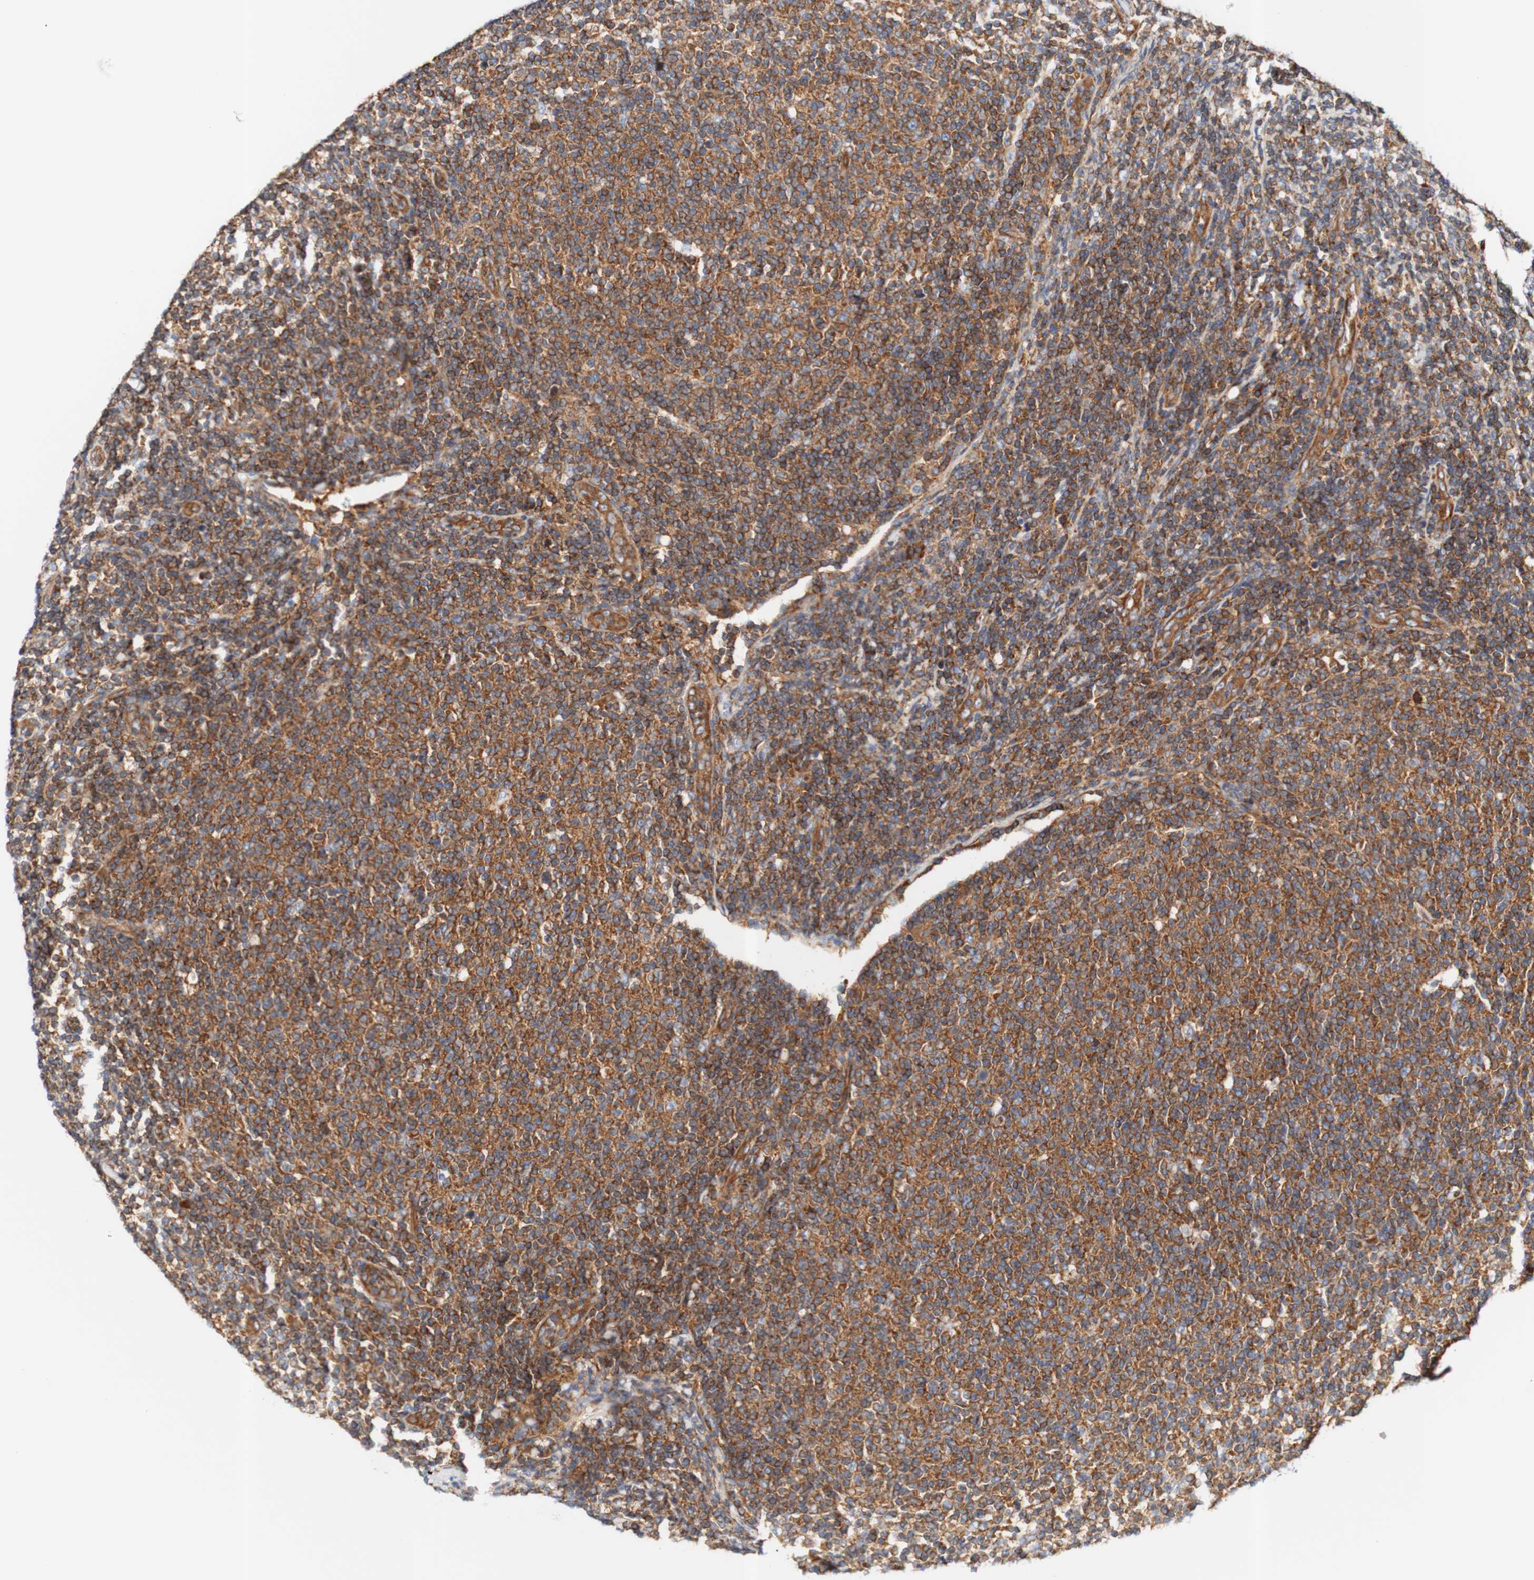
{"staining": {"intensity": "moderate", "quantity": ">75%", "location": "cytoplasmic/membranous"}, "tissue": "lymphoma", "cell_type": "Tumor cells", "image_type": "cancer", "snomed": [{"axis": "morphology", "description": "Malignant lymphoma, non-Hodgkin's type, Low grade"}, {"axis": "topography", "description": "Lymph node"}], "caption": "This photomicrograph displays low-grade malignant lymphoma, non-Hodgkin's type stained with immunohistochemistry to label a protein in brown. The cytoplasmic/membranous of tumor cells show moderate positivity for the protein. Nuclei are counter-stained blue.", "gene": "STOM", "patient": {"sex": "male", "age": 66}}